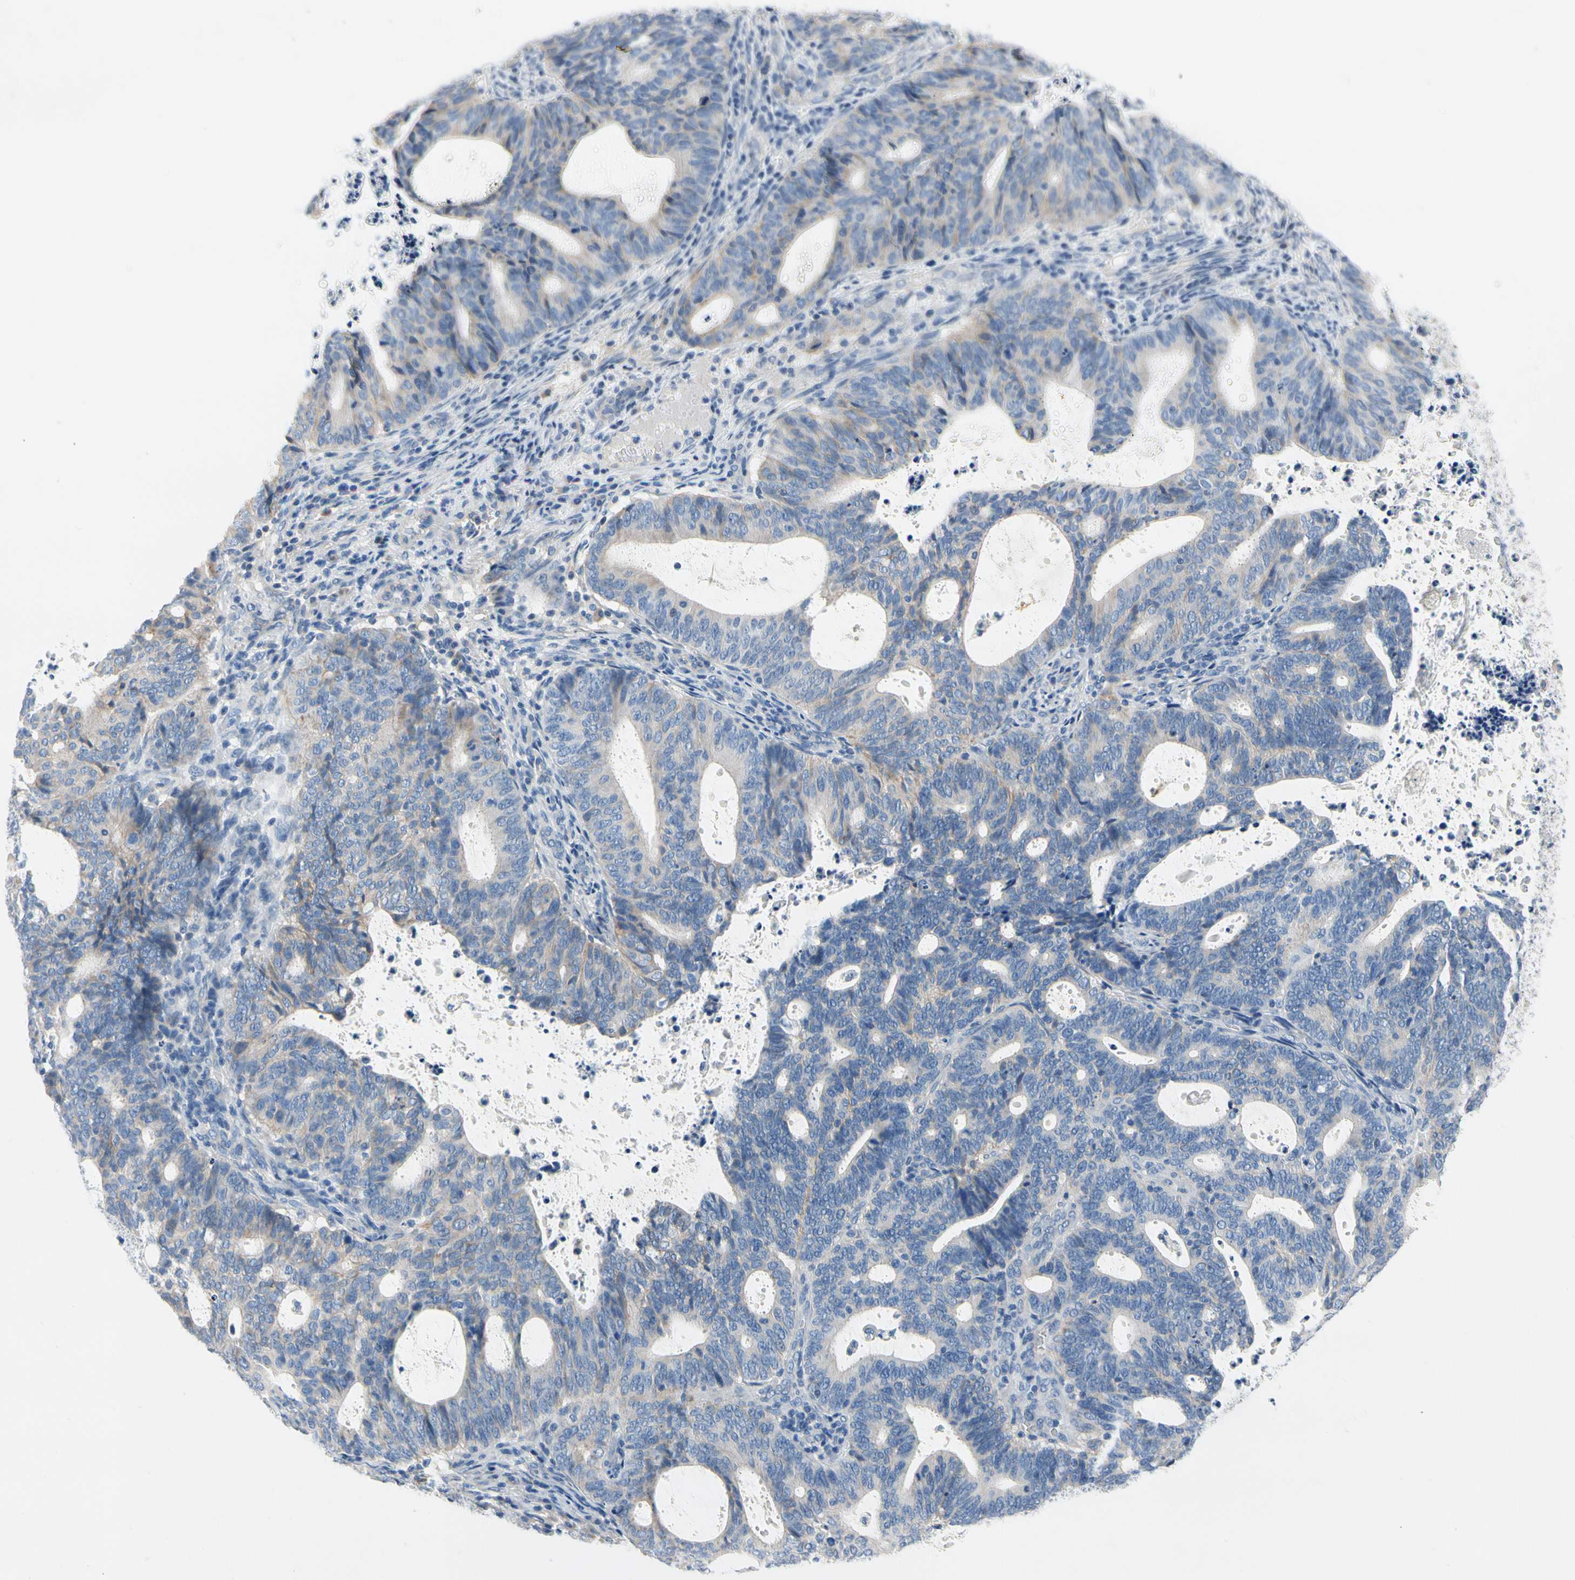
{"staining": {"intensity": "weak", "quantity": ">75%", "location": "cytoplasmic/membranous"}, "tissue": "endometrial cancer", "cell_type": "Tumor cells", "image_type": "cancer", "snomed": [{"axis": "morphology", "description": "Adenocarcinoma, NOS"}, {"axis": "topography", "description": "Uterus"}], "caption": "Immunohistochemistry (IHC) micrograph of endometrial cancer (adenocarcinoma) stained for a protein (brown), which displays low levels of weak cytoplasmic/membranous staining in approximately >75% of tumor cells.", "gene": "CA14", "patient": {"sex": "female", "age": 83}}